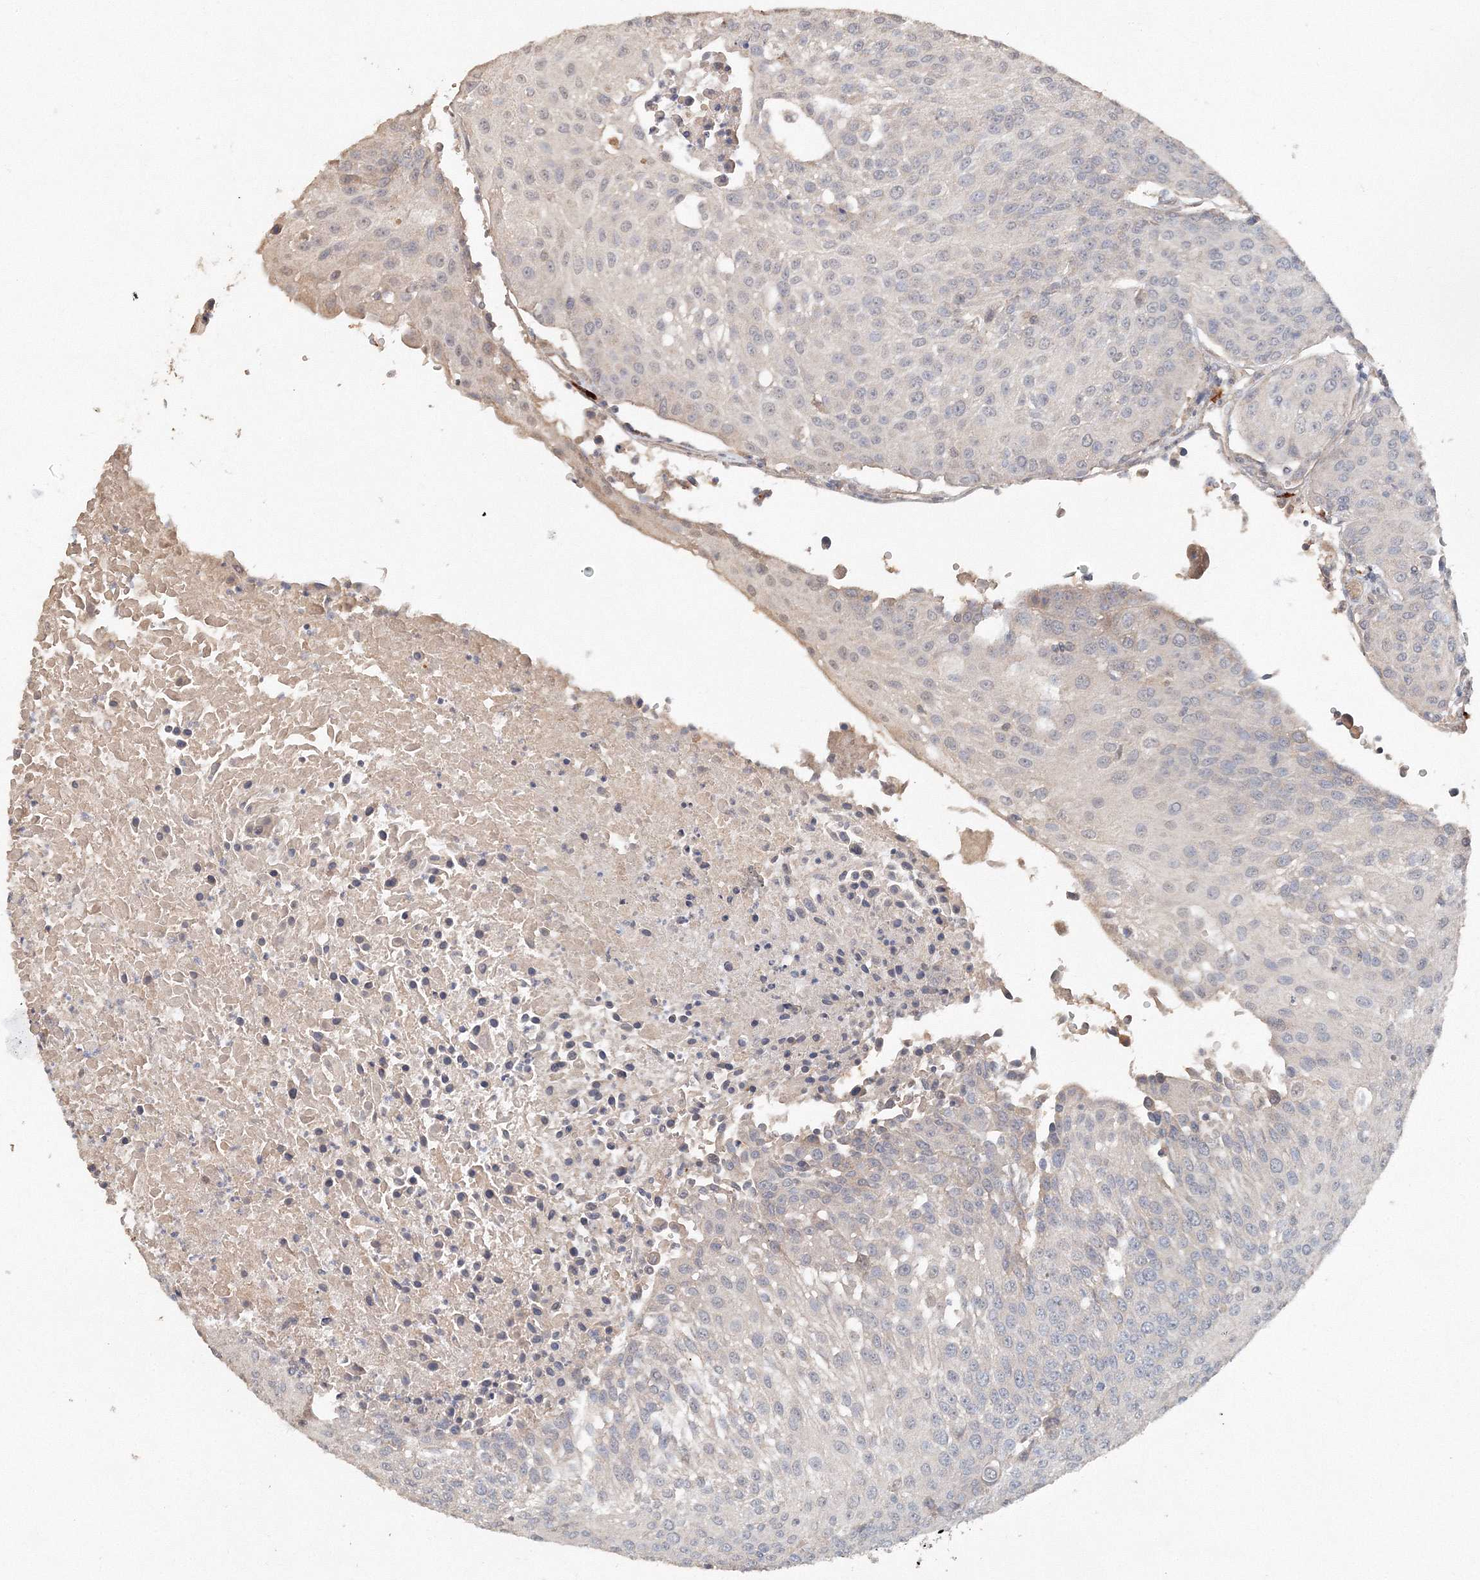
{"staining": {"intensity": "negative", "quantity": "none", "location": "none"}, "tissue": "urothelial cancer", "cell_type": "Tumor cells", "image_type": "cancer", "snomed": [{"axis": "morphology", "description": "Urothelial carcinoma, High grade"}, {"axis": "topography", "description": "Urinary bladder"}], "caption": "The image reveals no significant expression in tumor cells of urothelial cancer.", "gene": "NALF2", "patient": {"sex": "female", "age": 85}}